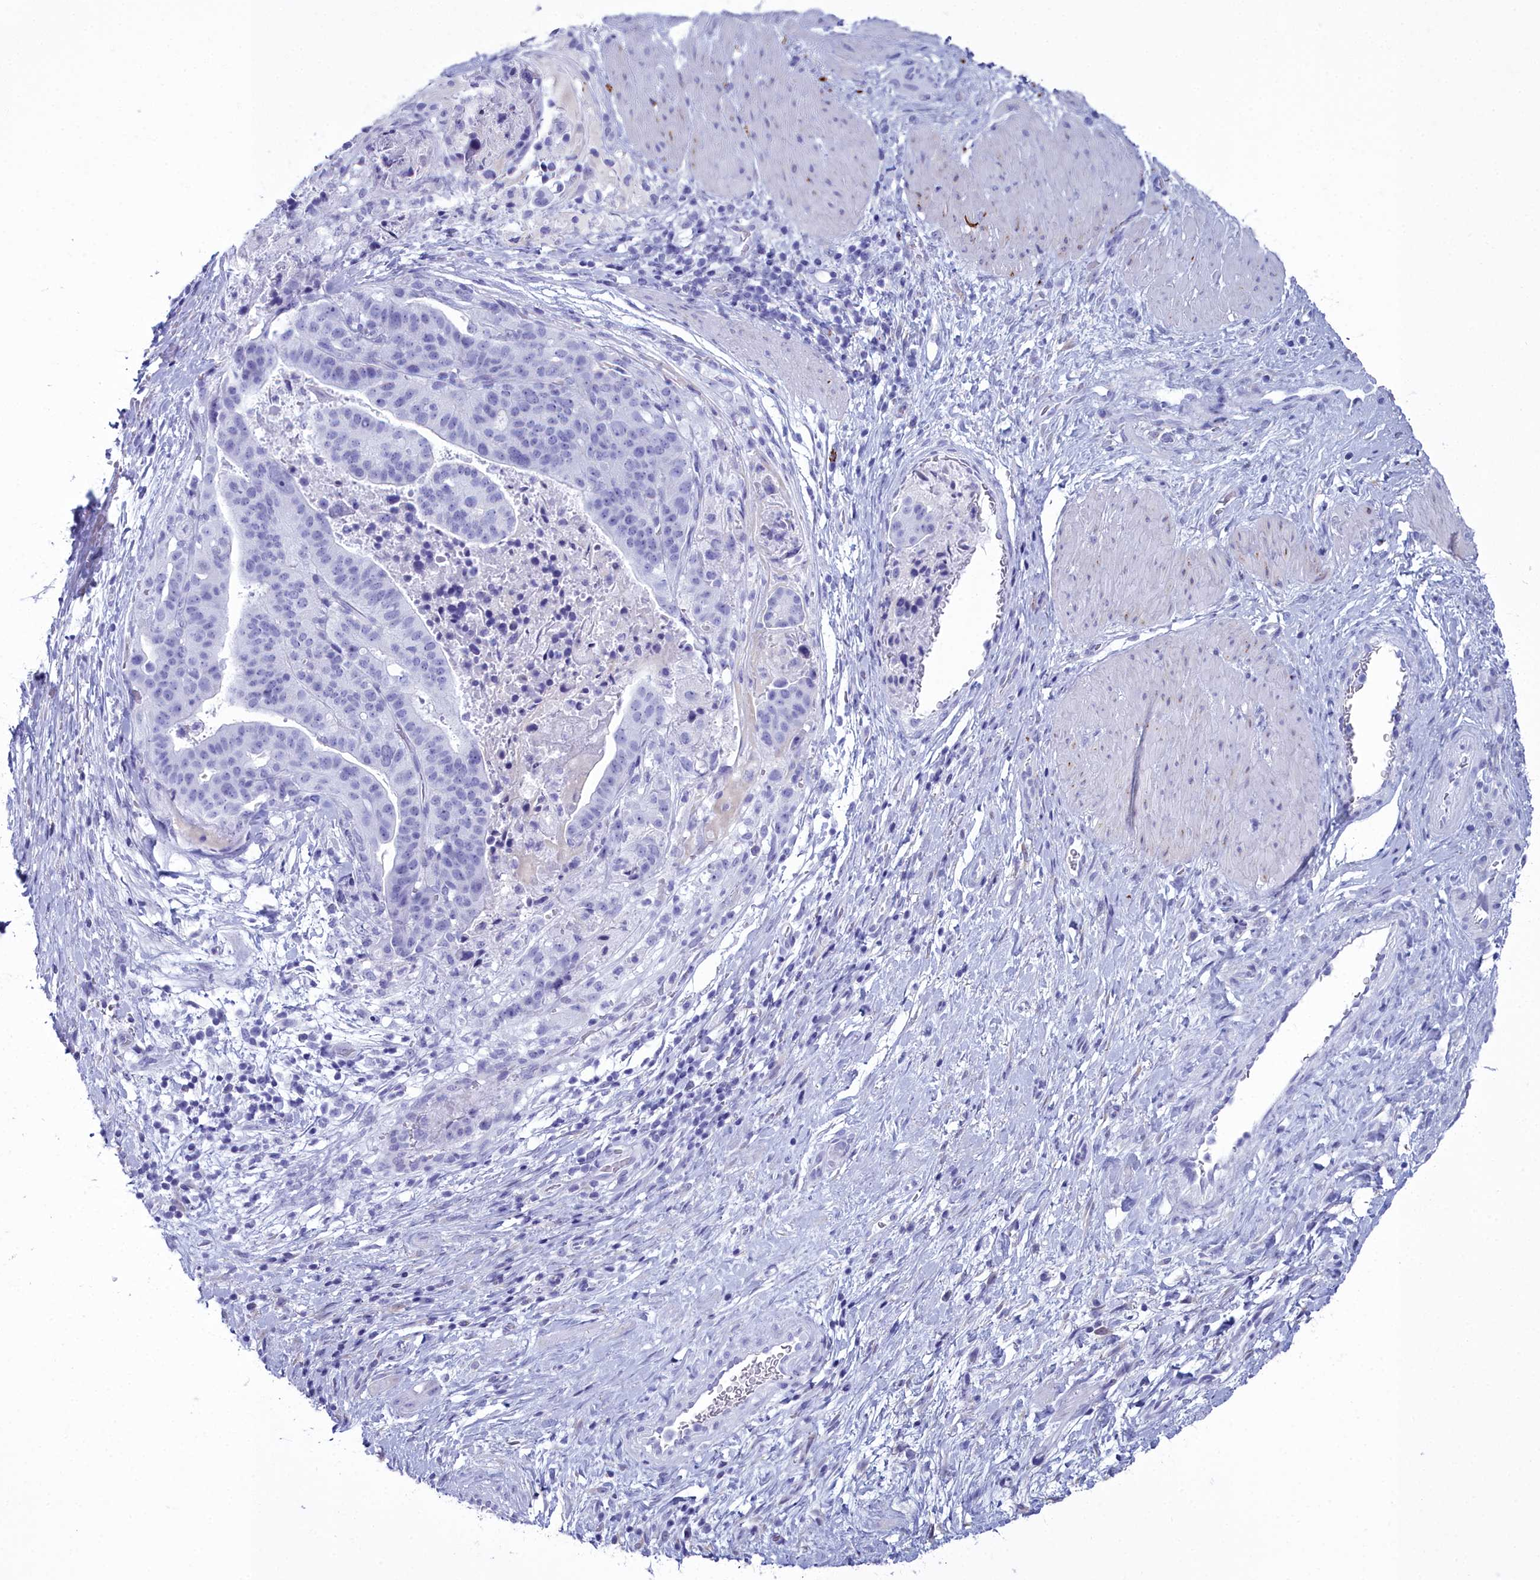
{"staining": {"intensity": "negative", "quantity": "none", "location": "none"}, "tissue": "stomach cancer", "cell_type": "Tumor cells", "image_type": "cancer", "snomed": [{"axis": "morphology", "description": "Adenocarcinoma, NOS"}, {"axis": "topography", "description": "Stomach"}], "caption": "Photomicrograph shows no significant protein staining in tumor cells of stomach cancer. Nuclei are stained in blue.", "gene": "MAP6", "patient": {"sex": "male", "age": 48}}